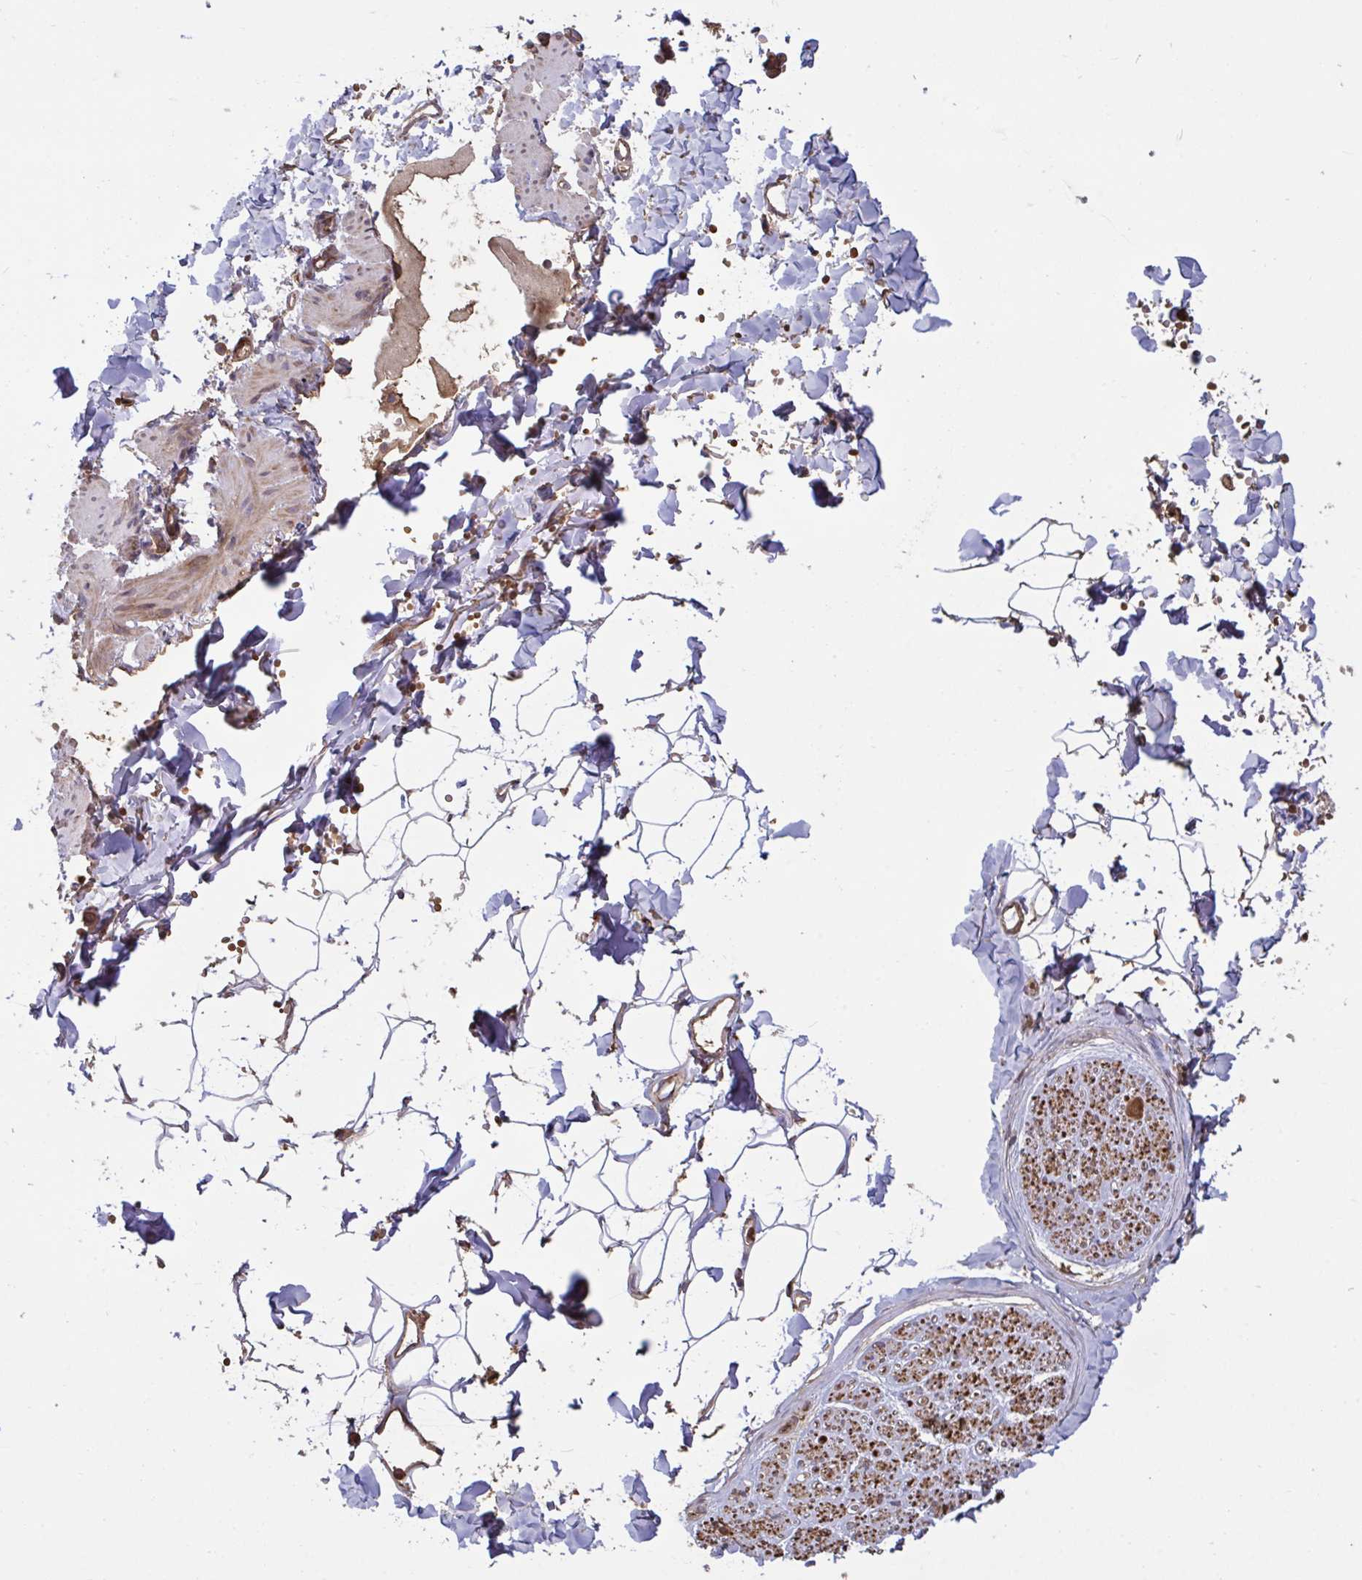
{"staining": {"intensity": "moderate", "quantity": "25%-75%", "location": "cytoplasmic/membranous"}, "tissue": "adipose tissue", "cell_type": "Adipocytes", "image_type": "normal", "snomed": [{"axis": "morphology", "description": "Normal tissue, NOS"}, {"axis": "topography", "description": "Cartilage tissue"}, {"axis": "topography", "description": "Bronchus"}, {"axis": "topography", "description": "Peripheral nerve tissue"}], "caption": "The micrograph shows a brown stain indicating the presence of a protein in the cytoplasmic/membranous of adipocytes in adipose tissue. (Stains: DAB (3,3'-diaminobenzidine) in brown, nuclei in blue, Microscopy: brightfield microscopy at high magnification).", "gene": "IL1R1", "patient": {"sex": "female", "age": 59}}